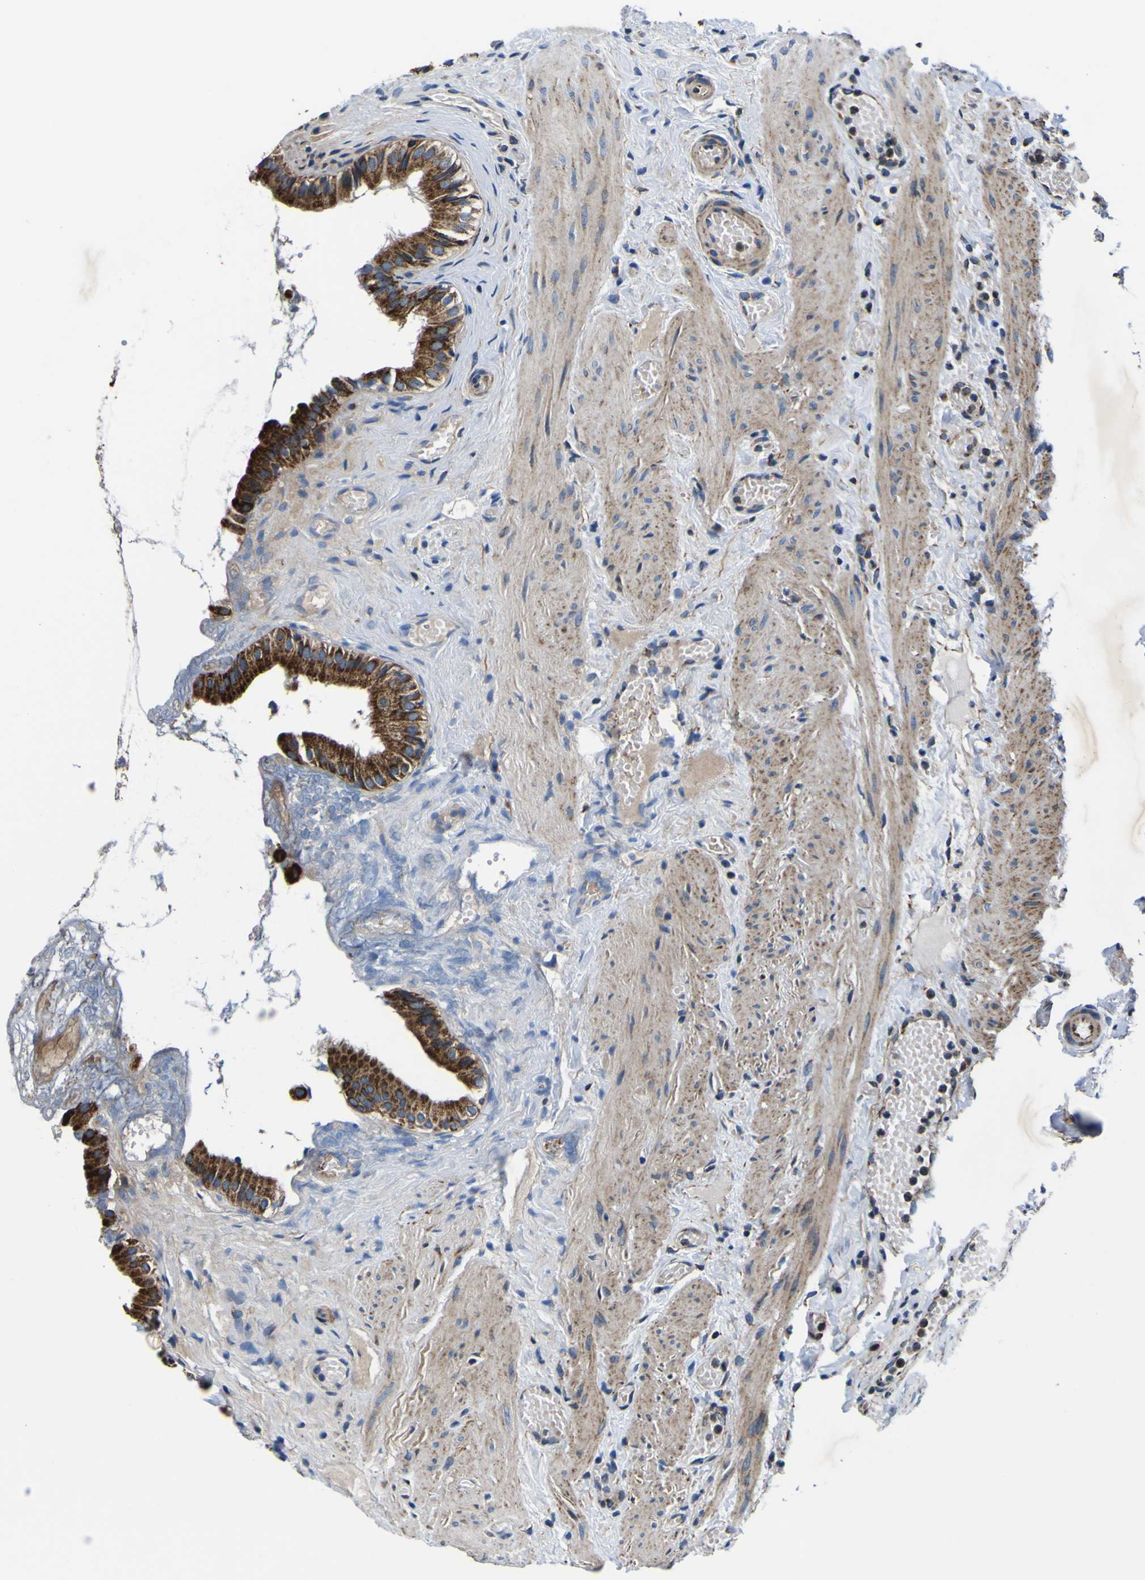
{"staining": {"intensity": "strong", "quantity": ">75%", "location": "cytoplasmic/membranous"}, "tissue": "gallbladder", "cell_type": "Glandular cells", "image_type": "normal", "snomed": [{"axis": "morphology", "description": "Normal tissue, NOS"}, {"axis": "topography", "description": "Gallbladder"}], "caption": "Protein expression analysis of normal gallbladder demonstrates strong cytoplasmic/membranous staining in approximately >75% of glandular cells. (DAB = brown stain, brightfield microscopy at high magnification).", "gene": "PTRH2", "patient": {"sex": "female", "age": 26}}